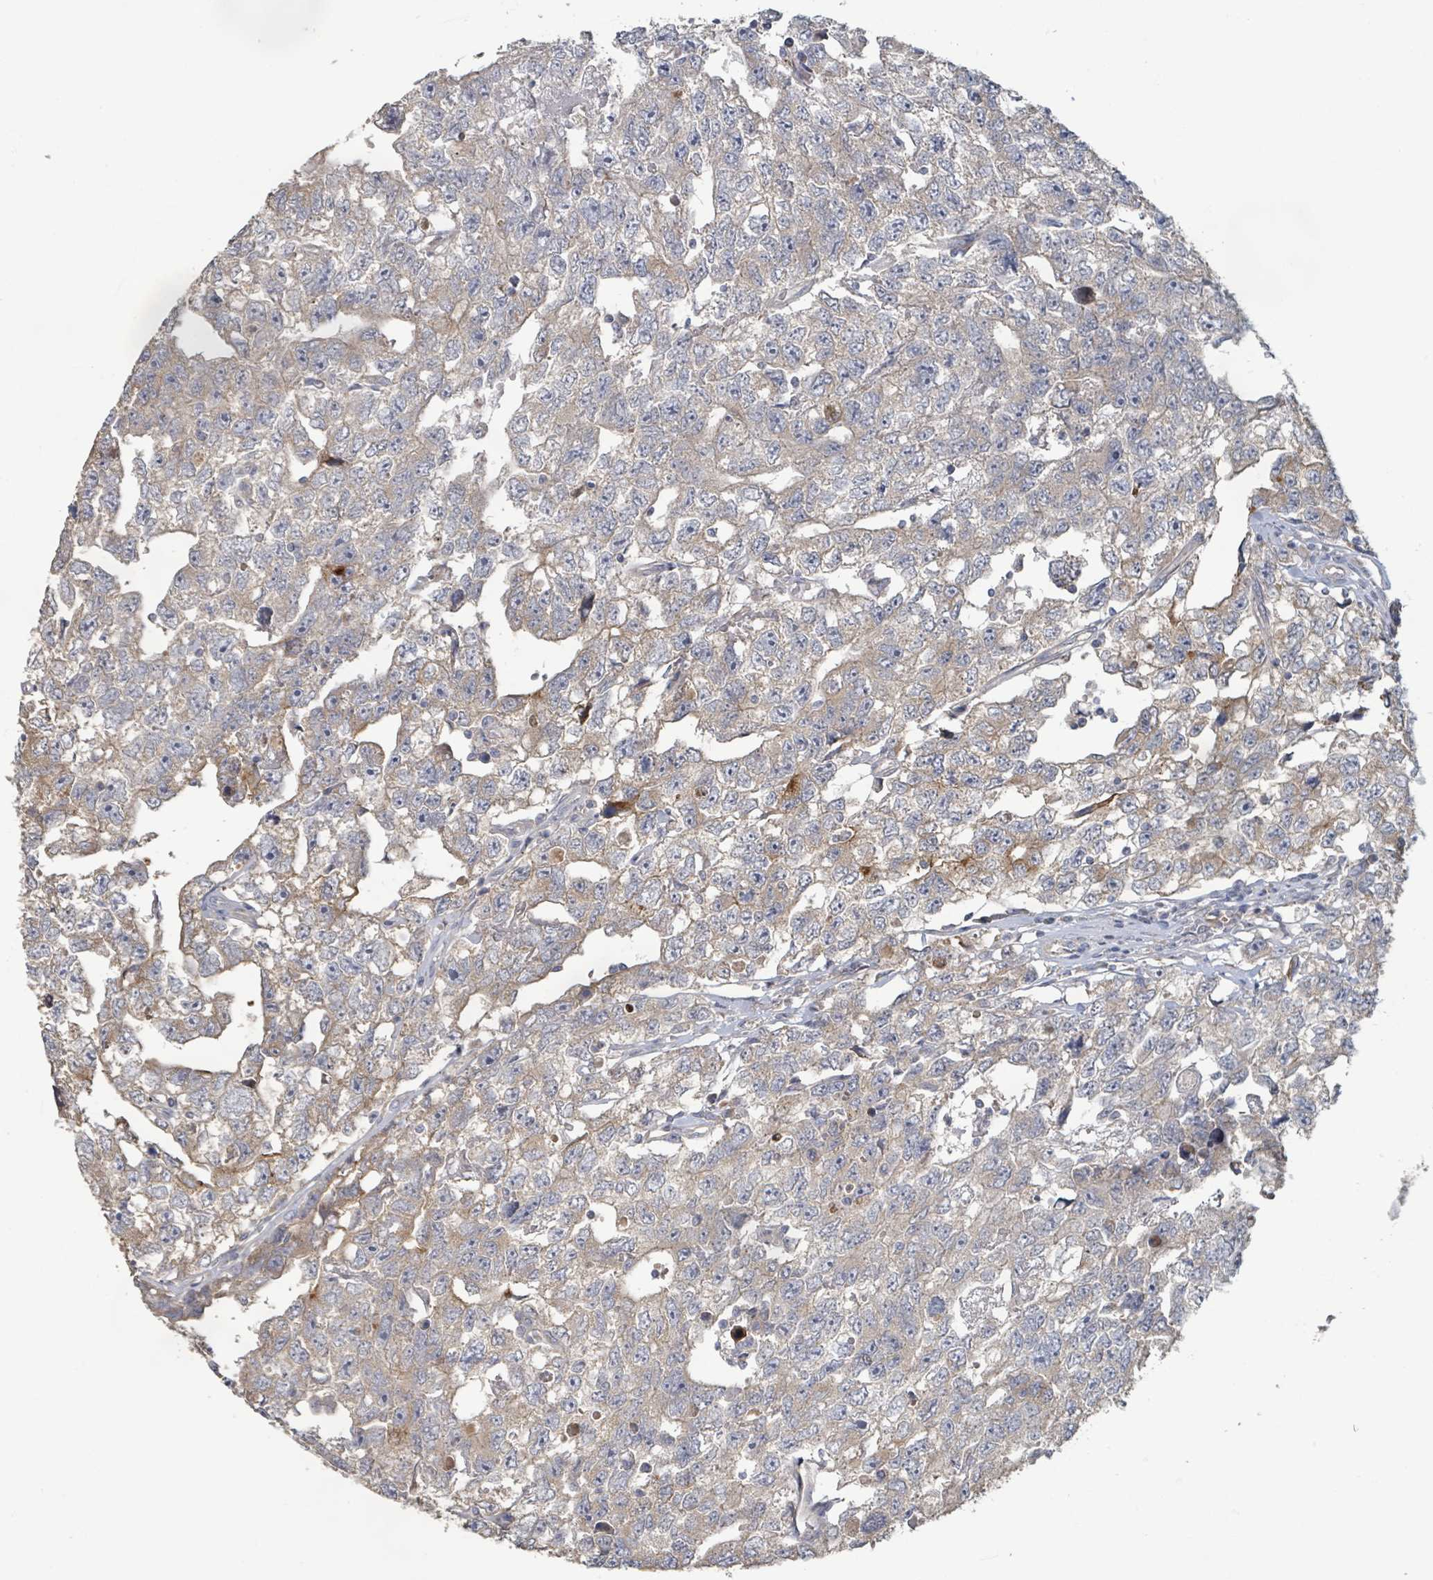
{"staining": {"intensity": "weak", "quantity": "25%-75%", "location": "cytoplasmic/membranous"}, "tissue": "testis cancer", "cell_type": "Tumor cells", "image_type": "cancer", "snomed": [{"axis": "morphology", "description": "Carcinoma, Embryonal, NOS"}, {"axis": "topography", "description": "Testis"}], "caption": "Testis cancer stained for a protein (brown) exhibits weak cytoplasmic/membranous positive expression in approximately 25%-75% of tumor cells.", "gene": "KCNS2", "patient": {"sex": "male", "age": 22}}